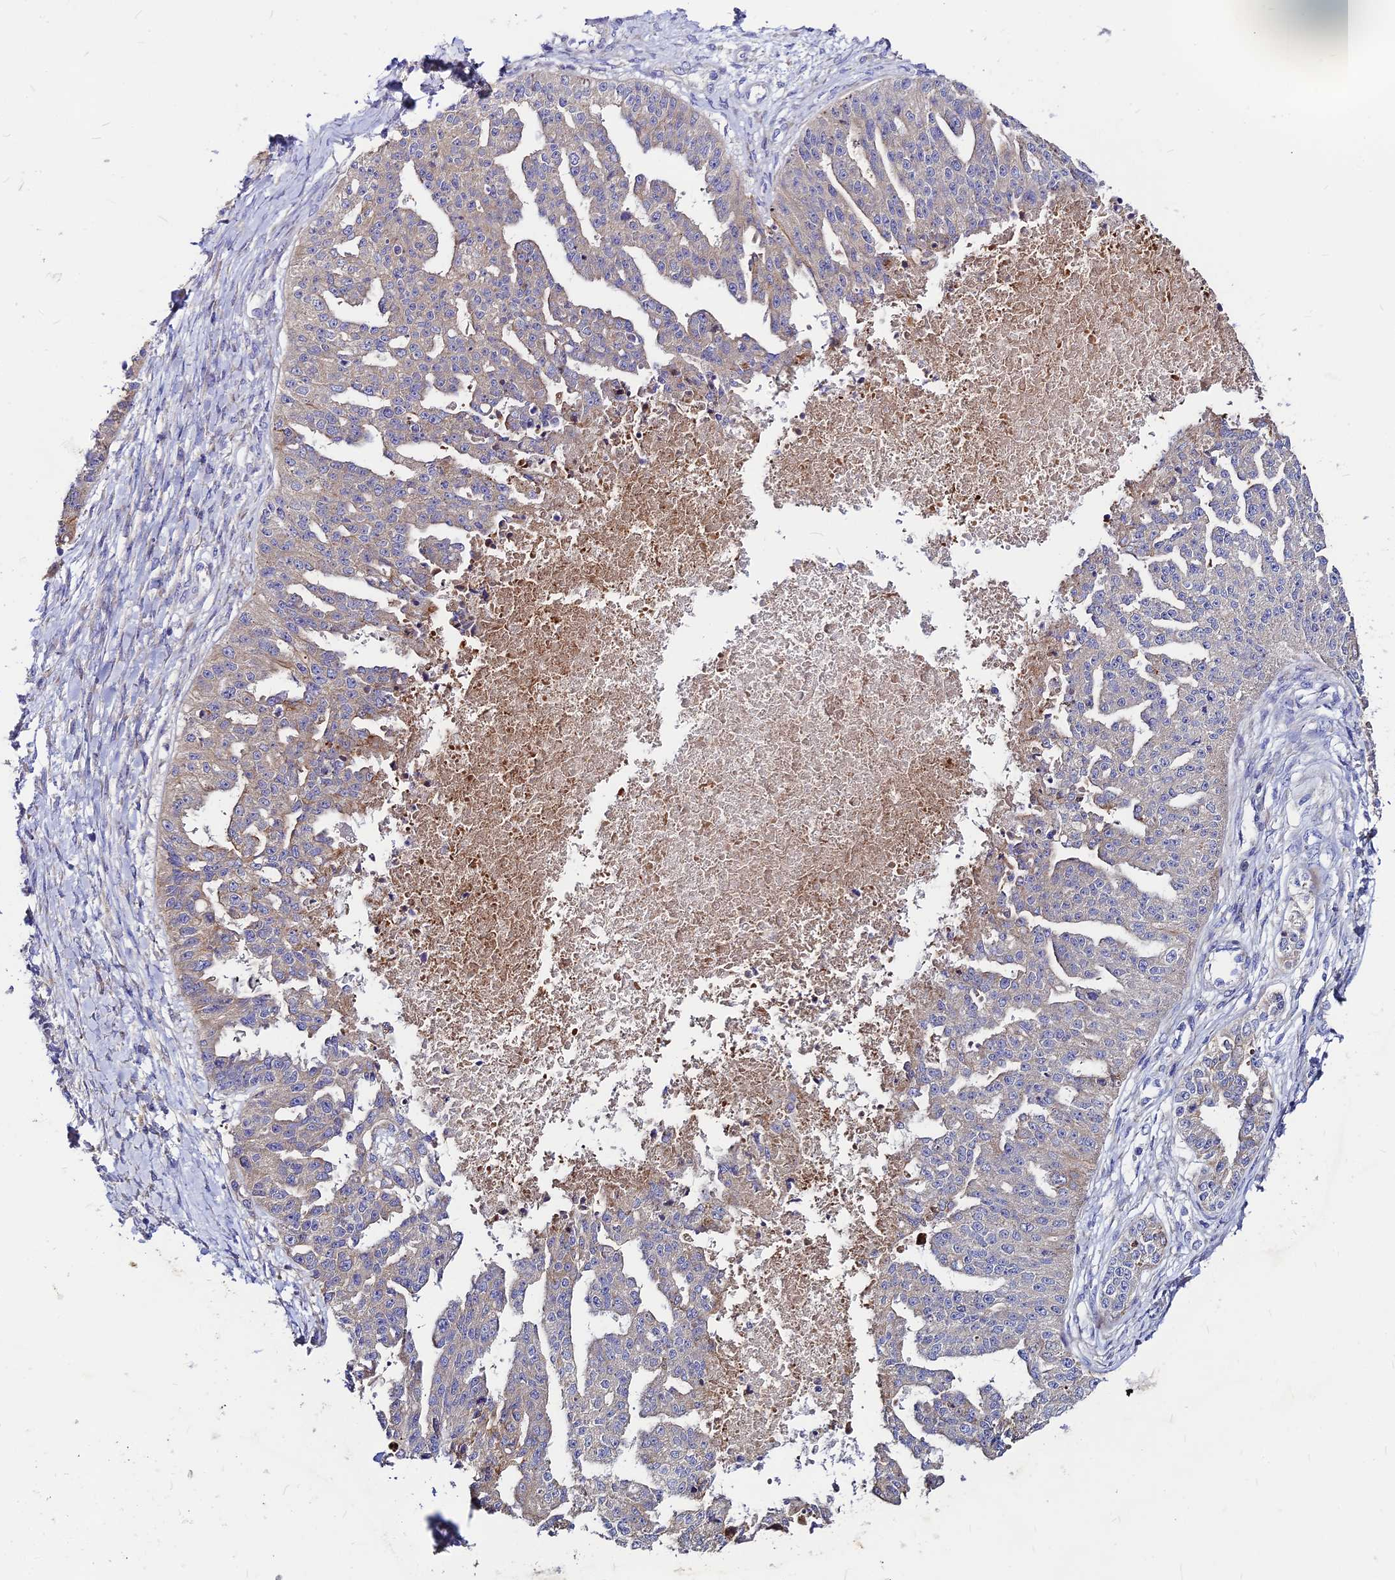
{"staining": {"intensity": "moderate", "quantity": "25%-75%", "location": "cytoplasmic/membranous"}, "tissue": "ovarian cancer", "cell_type": "Tumor cells", "image_type": "cancer", "snomed": [{"axis": "morphology", "description": "Cystadenocarcinoma, serous, NOS"}, {"axis": "topography", "description": "Ovary"}], "caption": "Immunohistochemical staining of human ovarian cancer reveals moderate cytoplasmic/membranous protein positivity in approximately 25%-75% of tumor cells.", "gene": "DENND2D", "patient": {"sex": "female", "age": 58}}